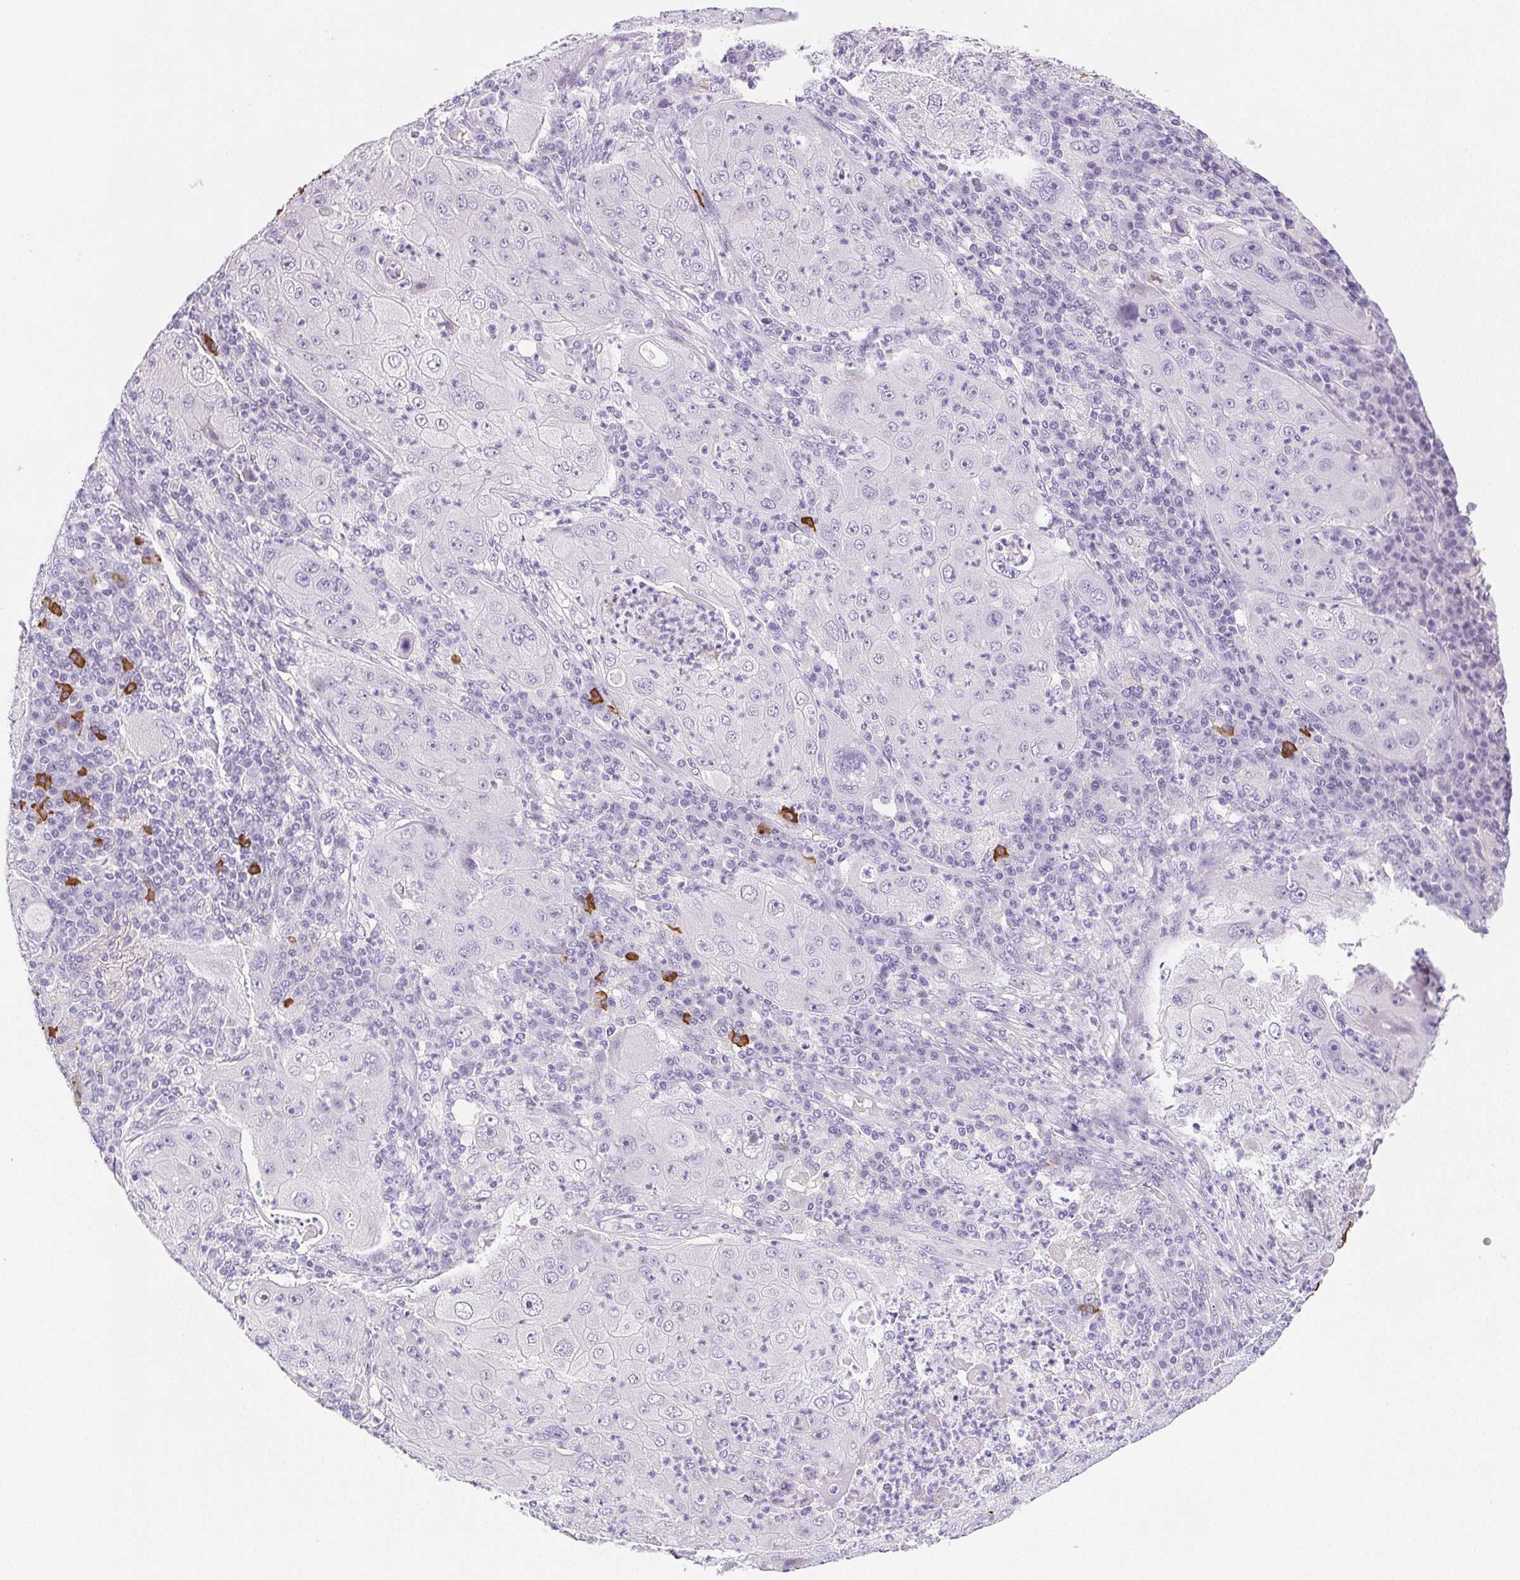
{"staining": {"intensity": "negative", "quantity": "none", "location": "none"}, "tissue": "lung cancer", "cell_type": "Tumor cells", "image_type": "cancer", "snomed": [{"axis": "morphology", "description": "Squamous cell carcinoma, NOS"}, {"axis": "topography", "description": "Lung"}], "caption": "High magnification brightfield microscopy of squamous cell carcinoma (lung) stained with DAB (brown) and counterstained with hematoxylin (blue): tumor cells show no significant positivity. (DAB (3,3'-diaminobenzidine) IHC visualized using brightfield microscopy, high magnification).", "gene": "VTN", "patient": {"sex": "female", "age": 59}}